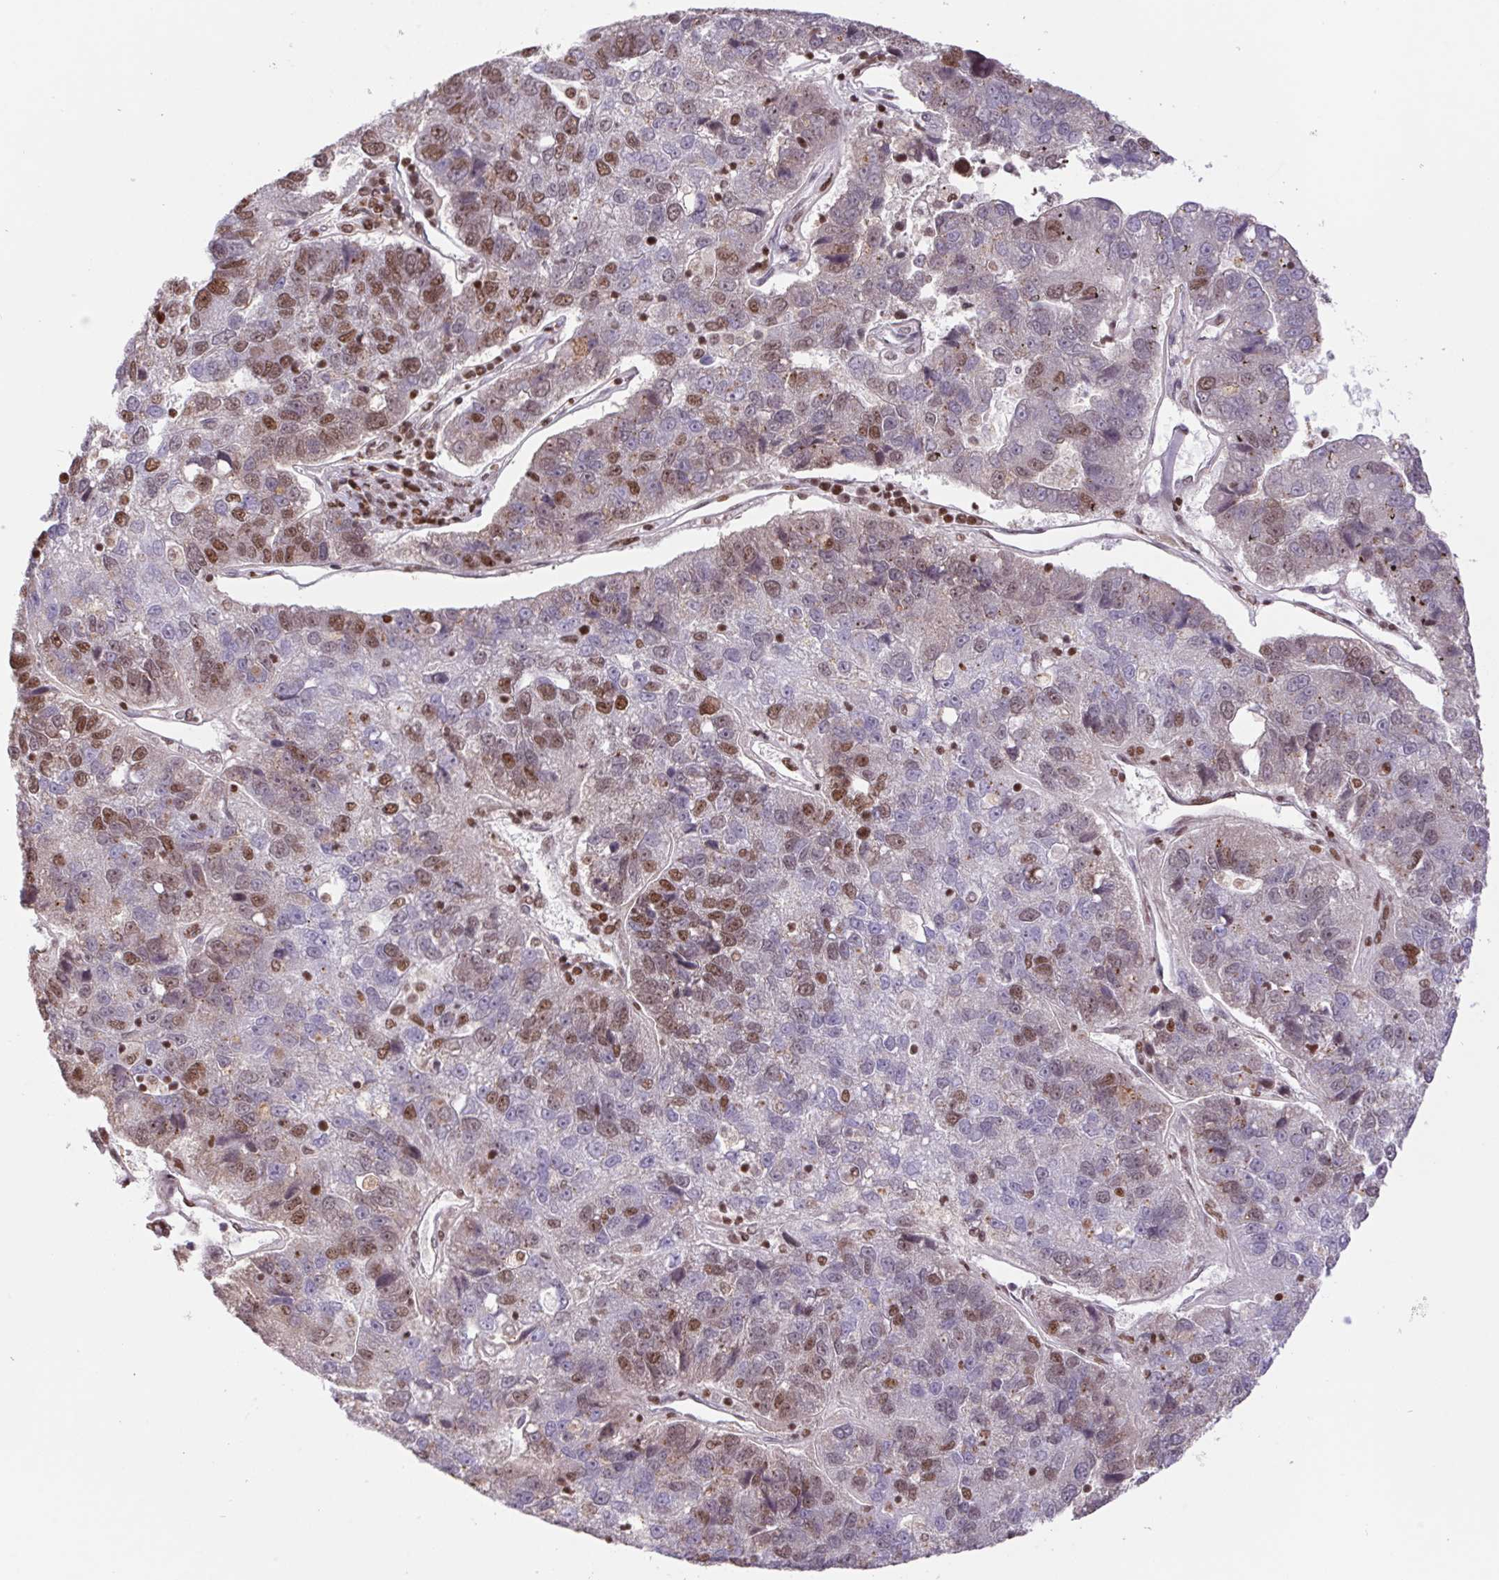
{"staining": {"intensity": "moderate", "quantity": "25%-75%", "location": "nuclear"}, "tissue": "pancreatic cancer", "cell_type": "Tumor cells", "image_type": "cancer", "snomed": [{"axis": "morphology", "description": "Adenocarcinoma, NOS"}, {"axis": "topography", "description": "Pancreas"}], "caption": "Pancreatic cancer stained with a protein marker displays moderate staining in tumor cells.", "gene": "POLD3", "patient": {"sex": "female", "age": 61}}